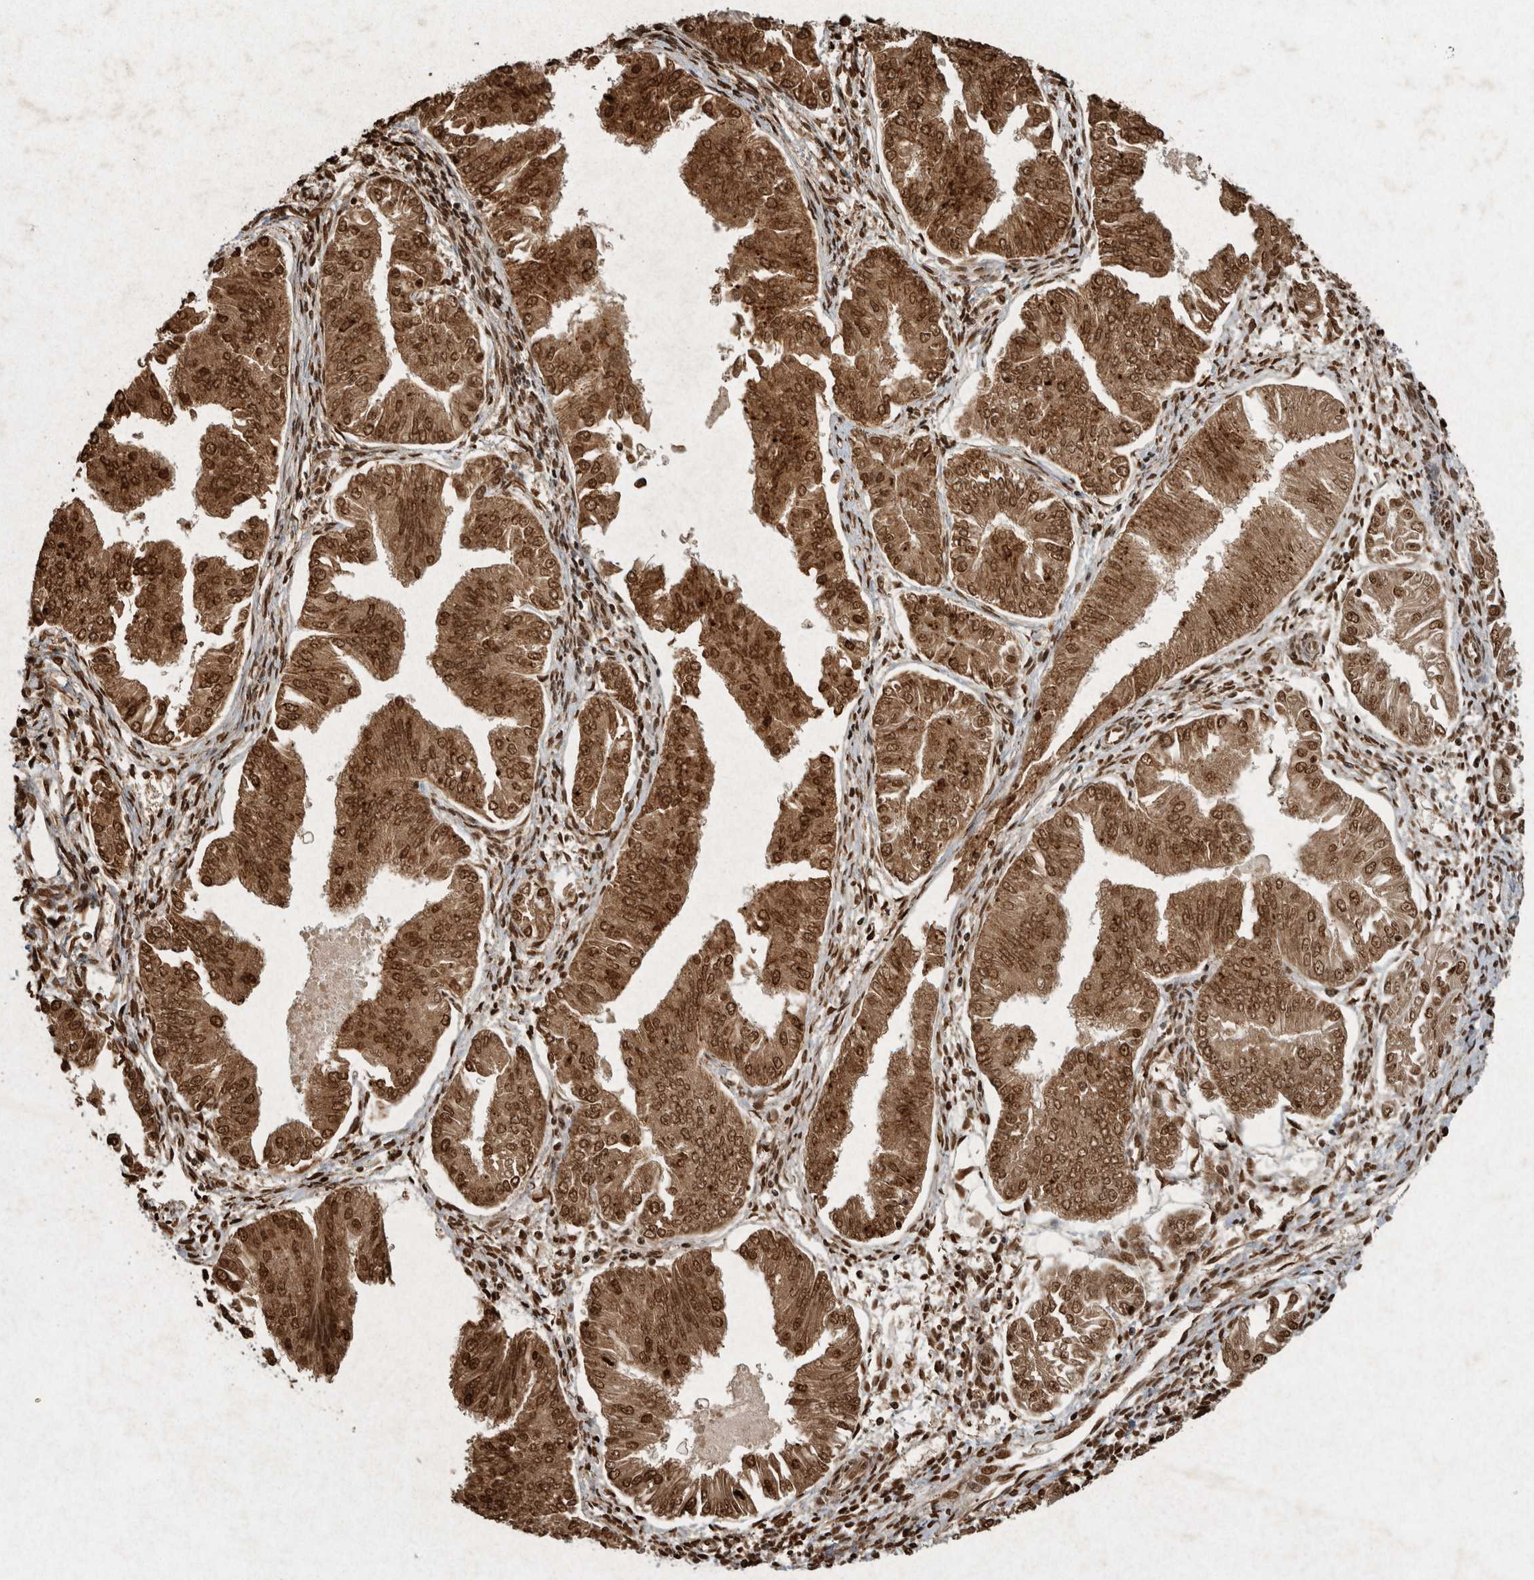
{"staining": {"intensity": "strong", "quantity": ">75%", "location": "cytoplasmic/membranous,nuclear"}, "tissue": "endometrial cancer", "cell_type": "Tumor cells", "image_type": "cancer", "snomed": [{"axis": "morphology", "description": "Adenocarcinoma, NOS"}, {"axis": "topography", "description": "Endometrium"}], "caption": "A histopathology image of endometrial adenocarcinoma stained for a protein shows strong cytoplasmic/membranous and nuclear brown staining in tumor cells. The staining was performed using DAB (3,3'-diaminobenzidine), with brown indicating positive protein expression. Nuclei are stained blue with hematoxylin.", "gene": "ADGRL3", "patient": {"sex": "female", "age": 53}}